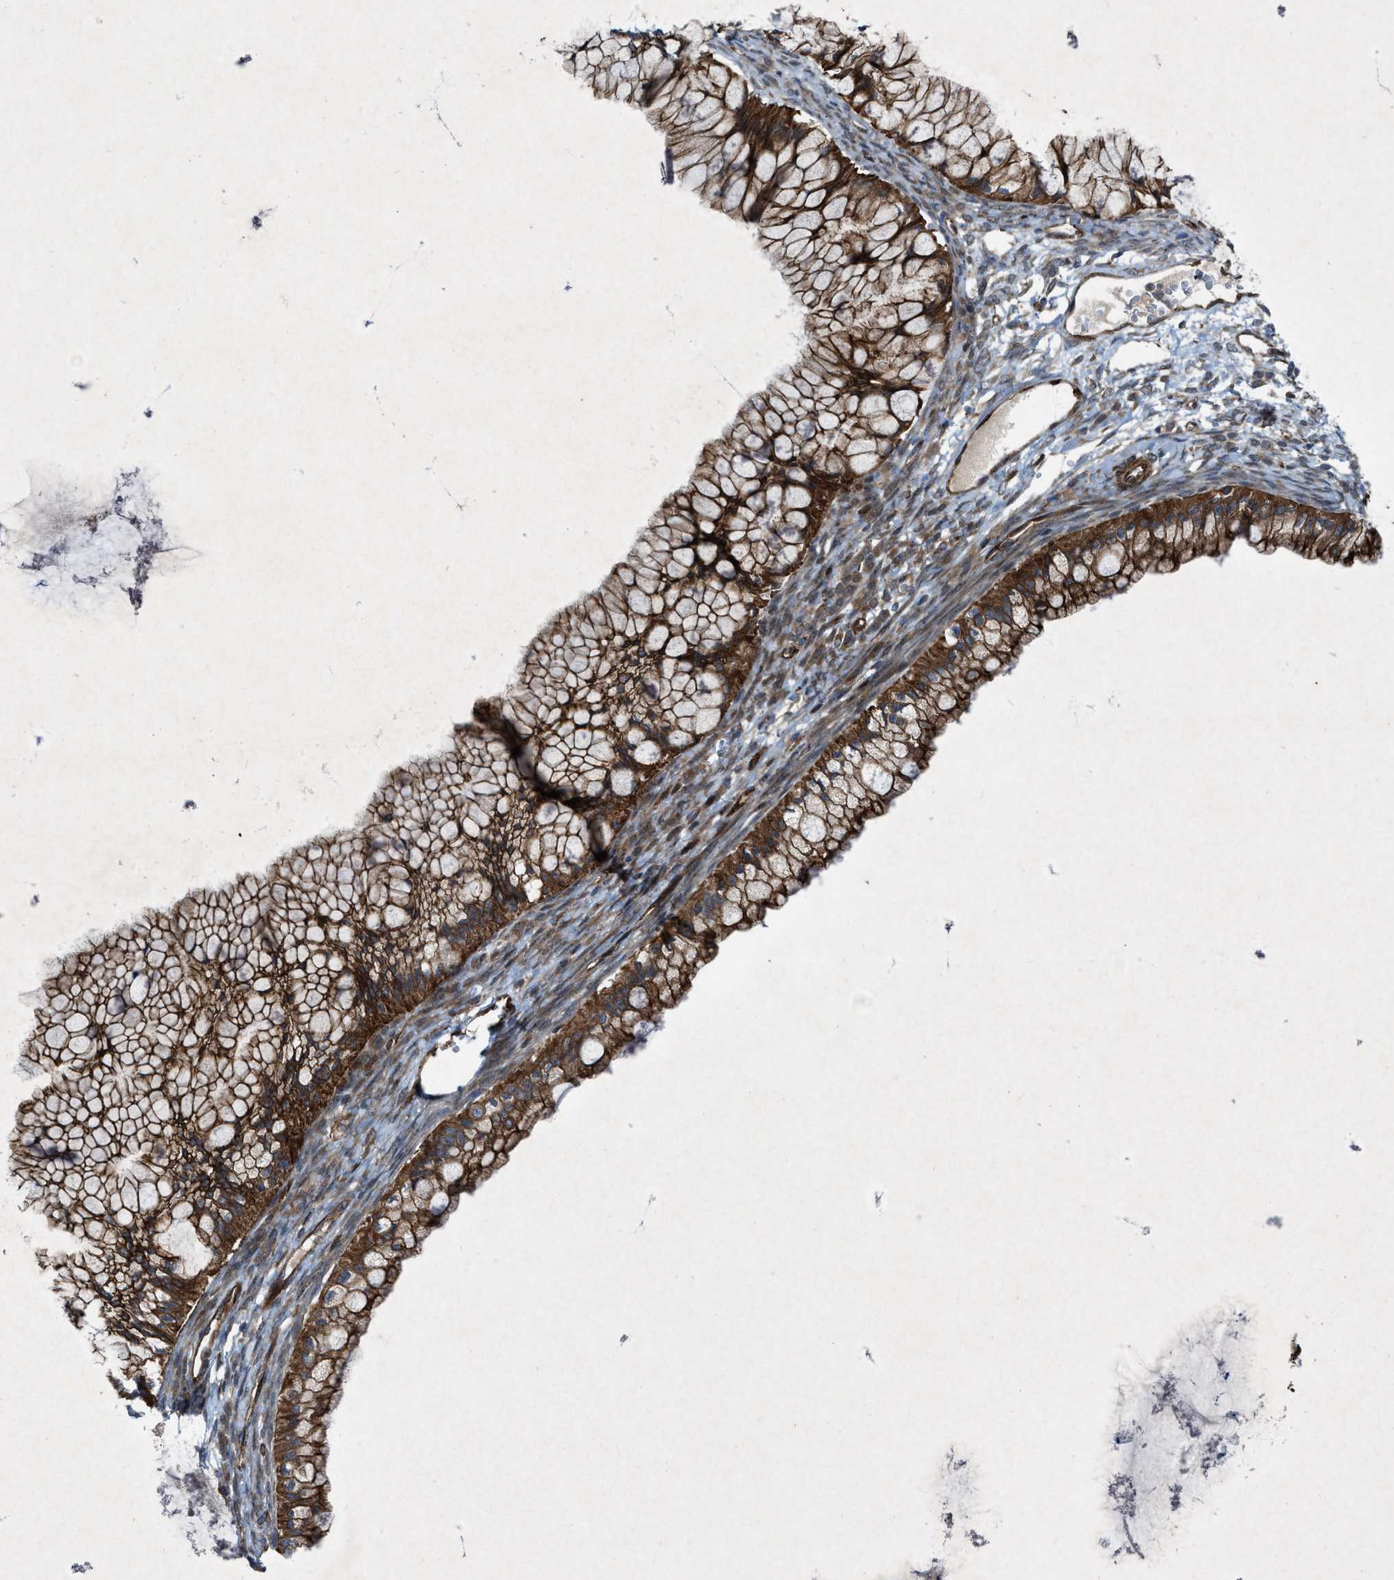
{"staining": {"intensity": "strong", "quantity": ">75%", "location": "cytoplasmic/membranous"}, "tissue": "ovarian cancer", "cell_type": "Tumor cells", "image_type": "cancer", "snomed": [{"axis": "morphology", "description": "Cystadenocarcinoma, mucinous, NOS"}, {"axis": "topography", "description": "Ovary"}], "caption": "An immunohistochemistry photomicrograph of tumor tissue is shown. Protein staining in brown shows strong cytoplasmic/membranous positivity in mucinous cystadenocarcinoma (ovarian) within tumor cells.", "gene": "URGCP", "patient": {"sex": "female", "age": 57}}